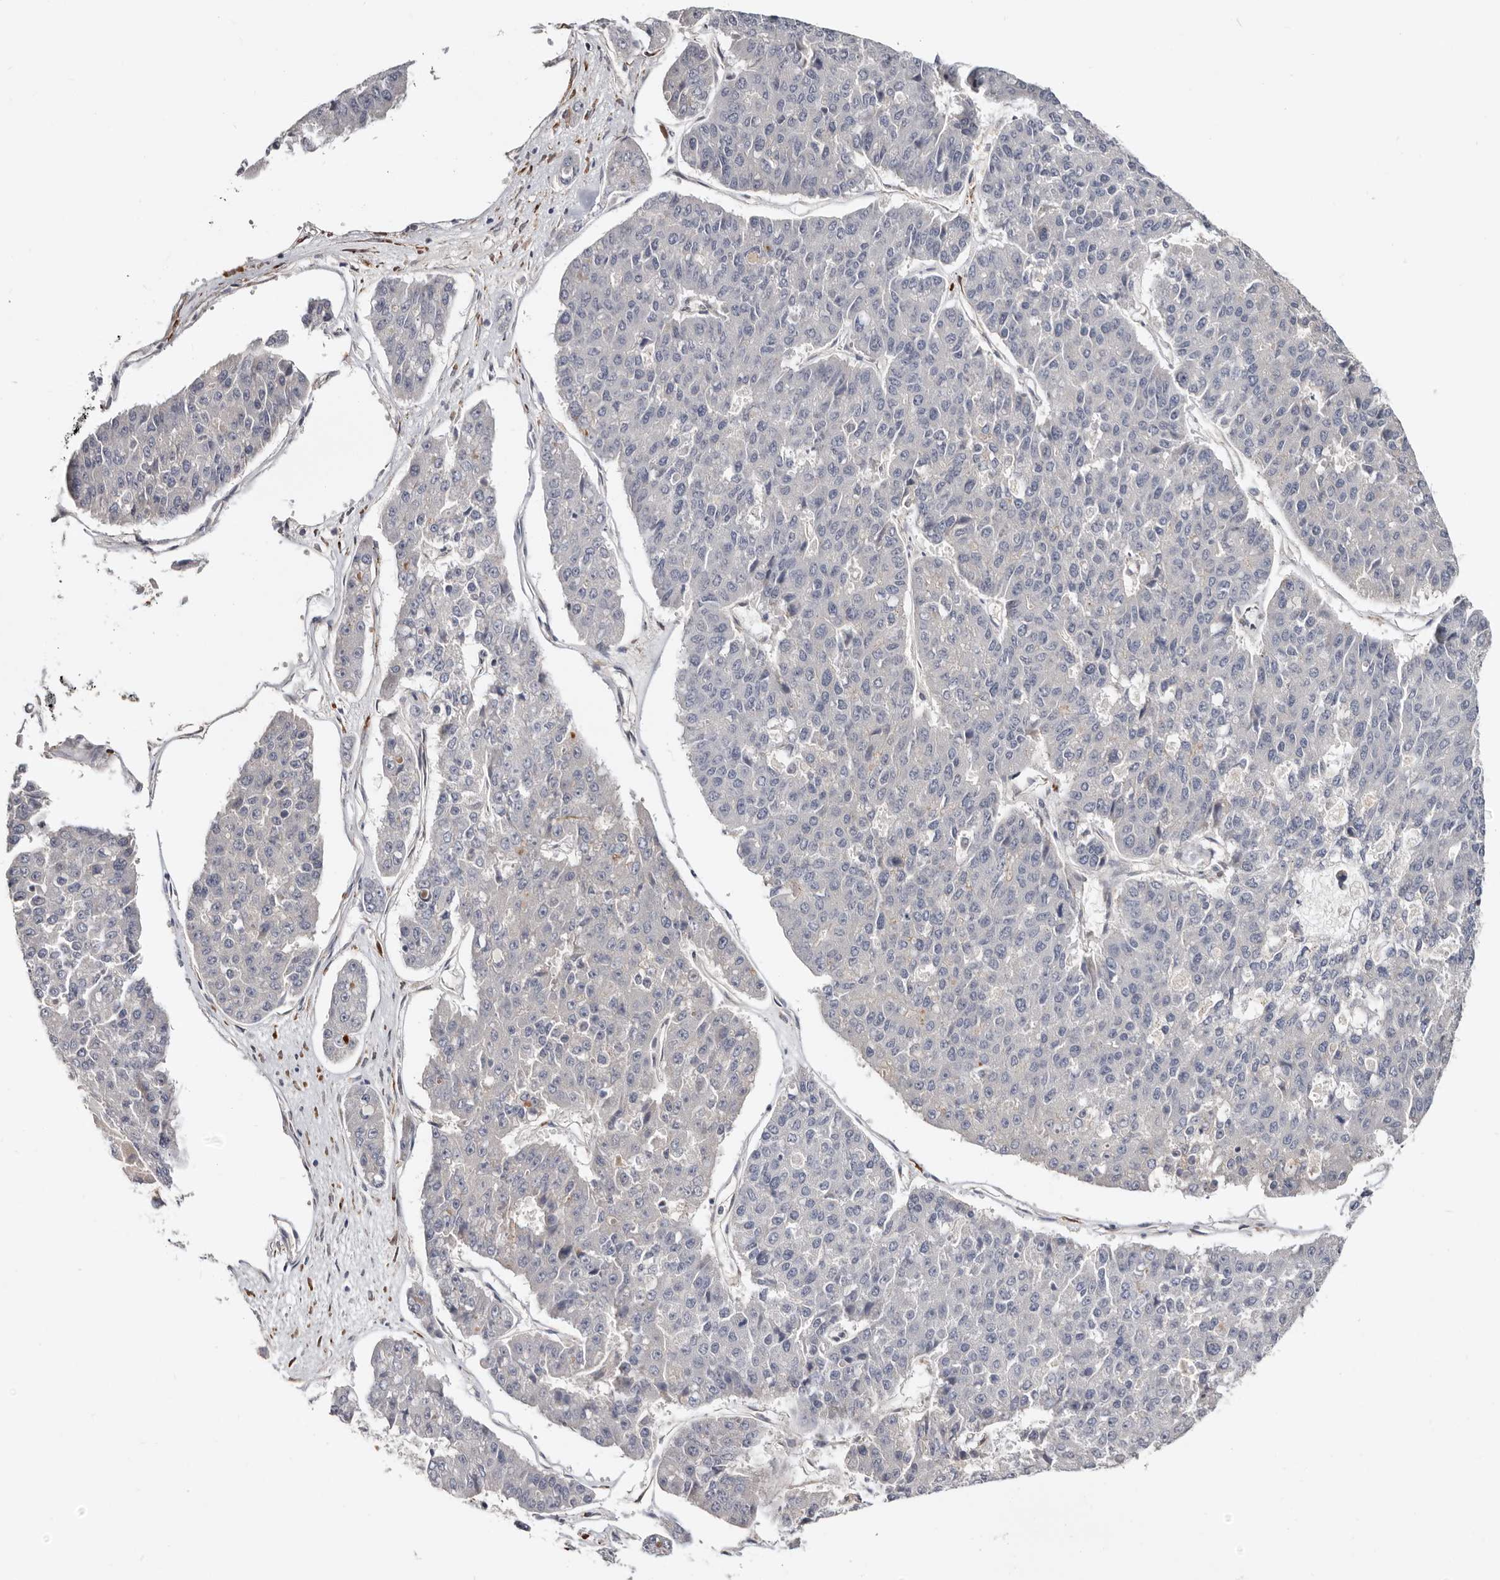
{"staining": {"intensity": "negative", "quantity": "none", "location": "none"}, "tissue": "pancreatic cancer", "cell_type": "Tumor cells", "image_type": "cancer", "snomed": [{"axis": "morphology", "description": "Adenocarcinoma, NOS"}, {"axis": "topography", "description": "Pancreas"}], "caption": "Pancreatic cancer was stained to show a protein in brown. There is no significant positivity in tumor cells.", "gene": "USH1C", "patient": {"sex": "male", "age": 50}}